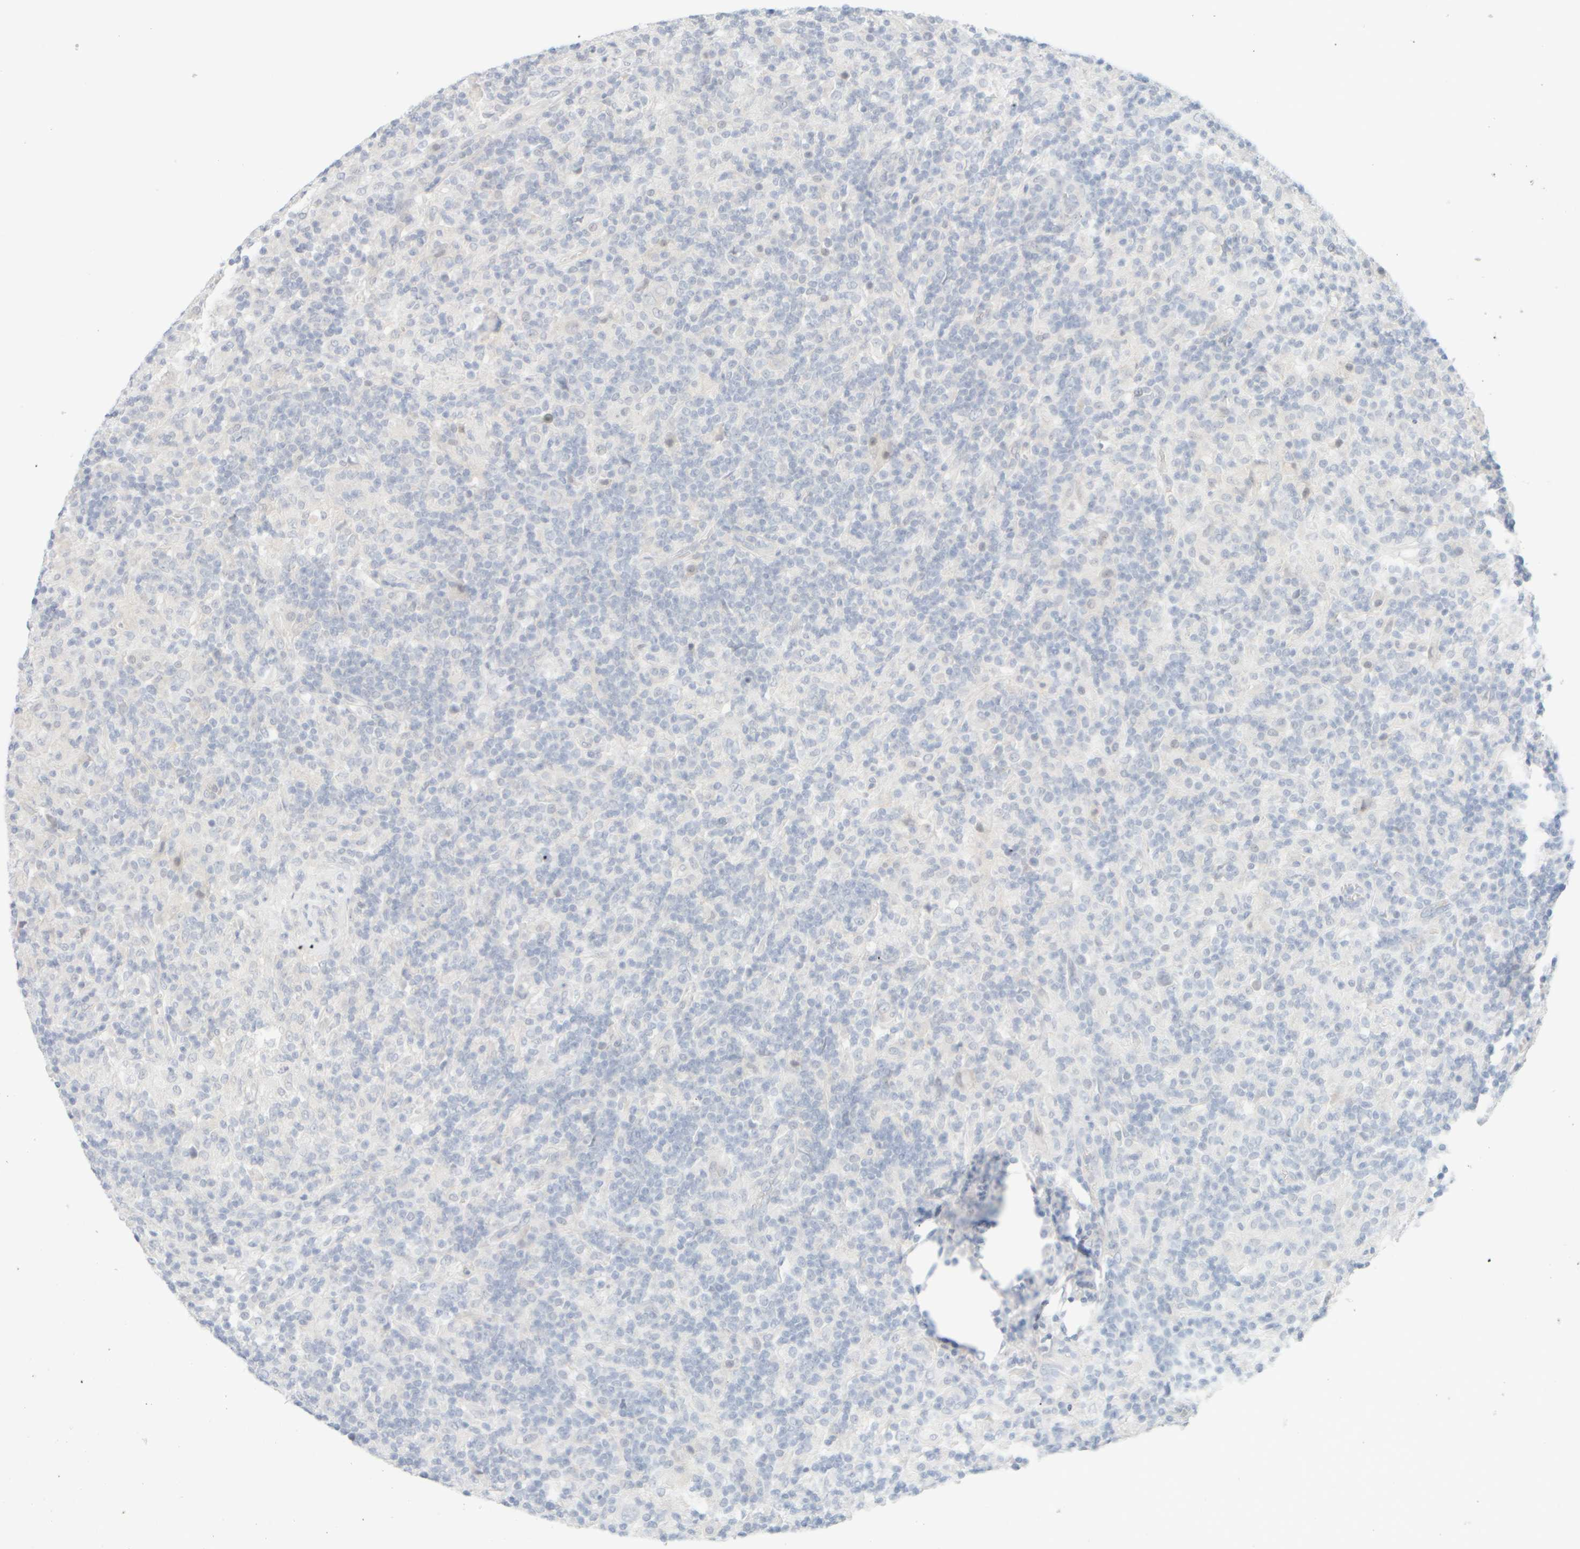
{"staining": {"intensity": "negative", "quantity": "none", "location": "none"}, "tissue": "lymphoma", "cell_type": "Tumor cells", "image_type": "cancer", "snomed": [{"axis": "morphology", "description": "Hodgkin's disease, NOS"}, {"axis": "topography", "description": "Lymph node"}], "caption": "Image shows no significant protein expression in tumor cells of Hodgkin's disease.", "gene": "UNC13B", "patient": {"sex": "male", "age": 70}}